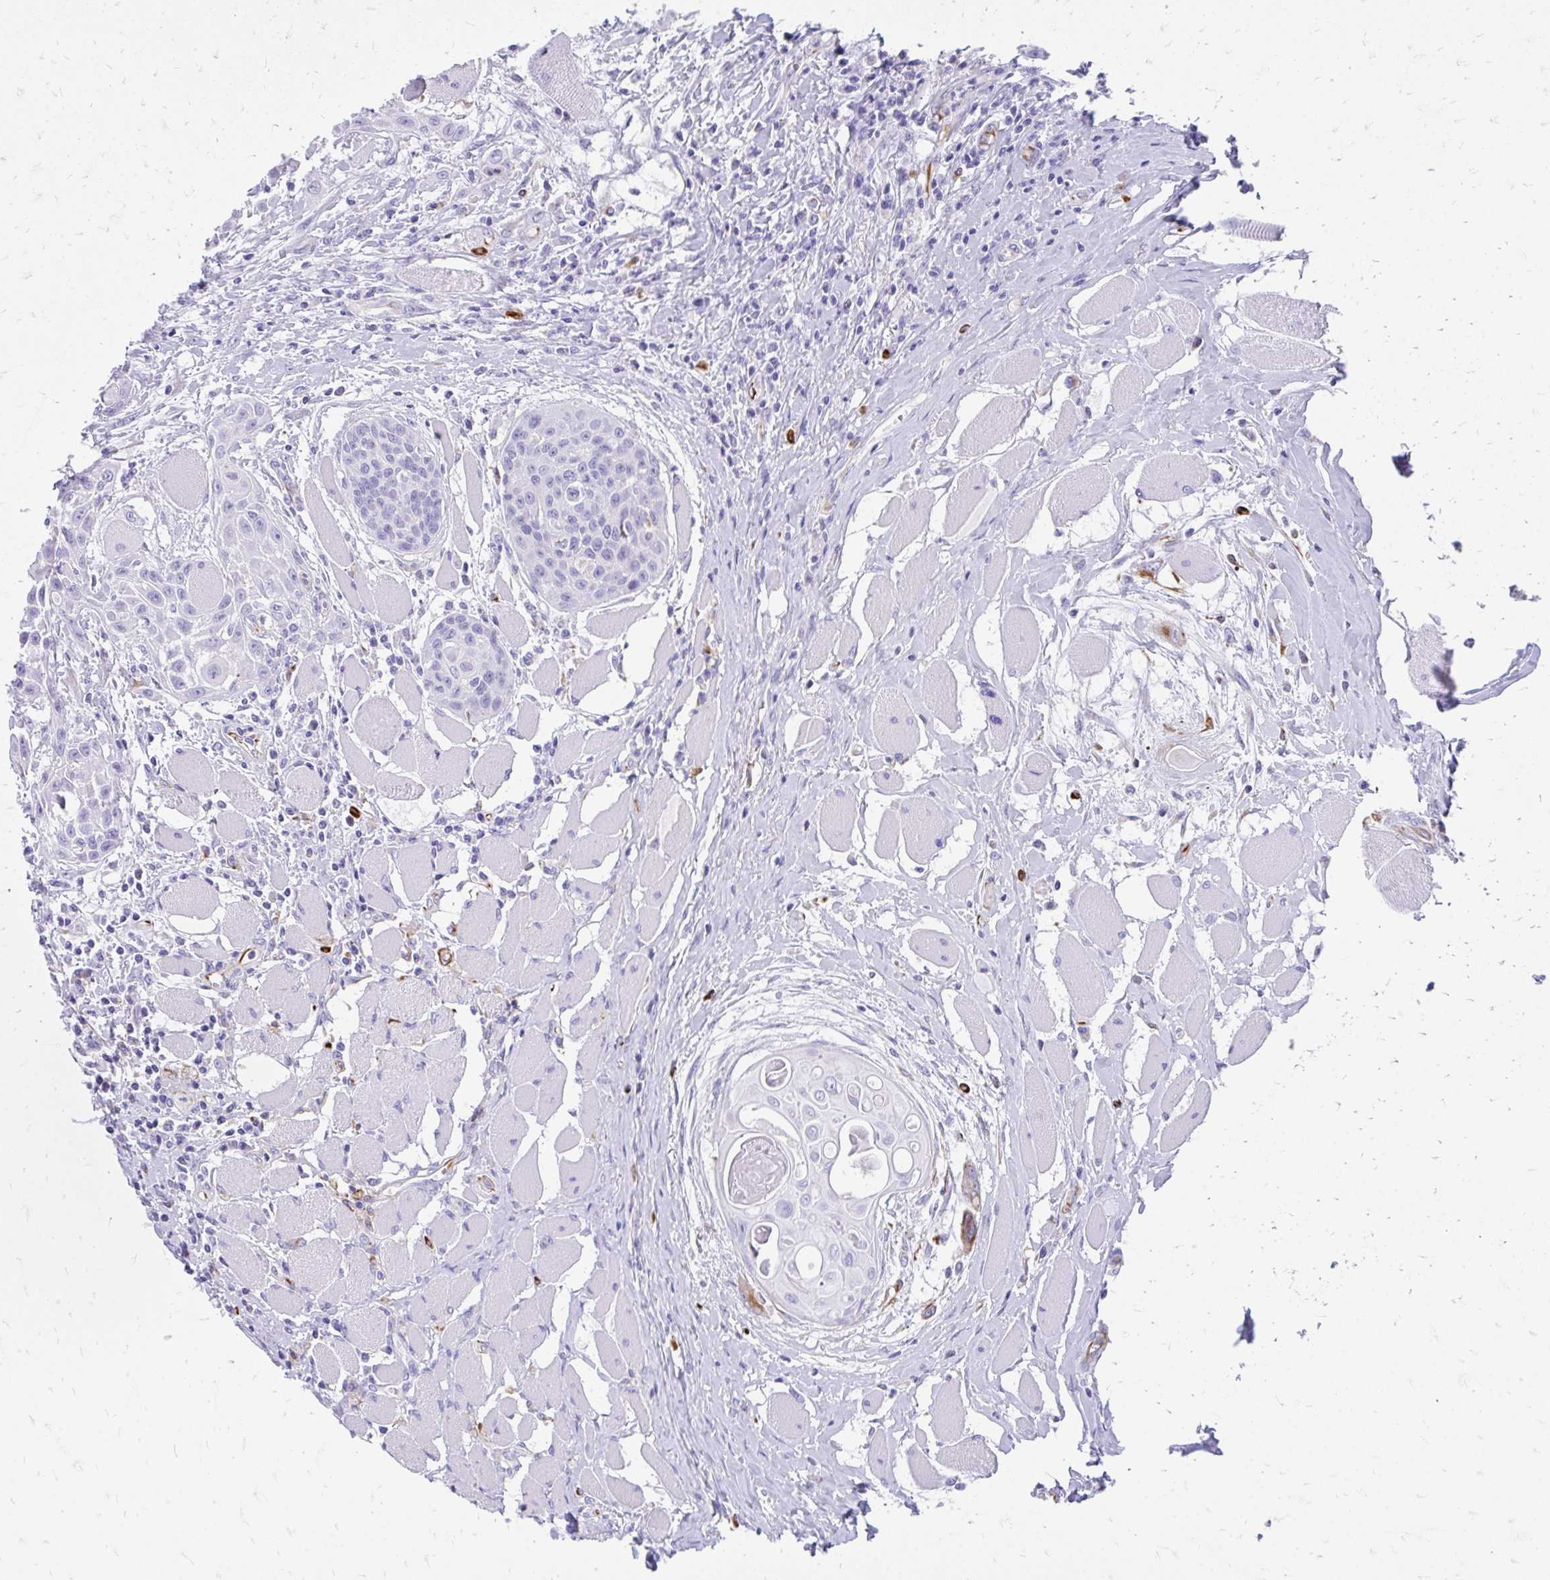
{"staining": {"intensity": "negative", "quantity": "none", "location": "none"}, "tissue": "head and neck cancer", "cell_type": "Tumor cells", "image_type": "cancer", "snomed": [{"axis": "morphology", "description": "Squamous cell carcinoma, NOS"}, {"axis": "topography", "description": "Head-Neck"}], "caption": "There is no significant positivity in tumor cells of head and neck cancer. (Immunohistochemistry, brightfield microscopy, high magnification).", "gene": "ZNF699", "patient": {"sex": "female", "age": 73}}